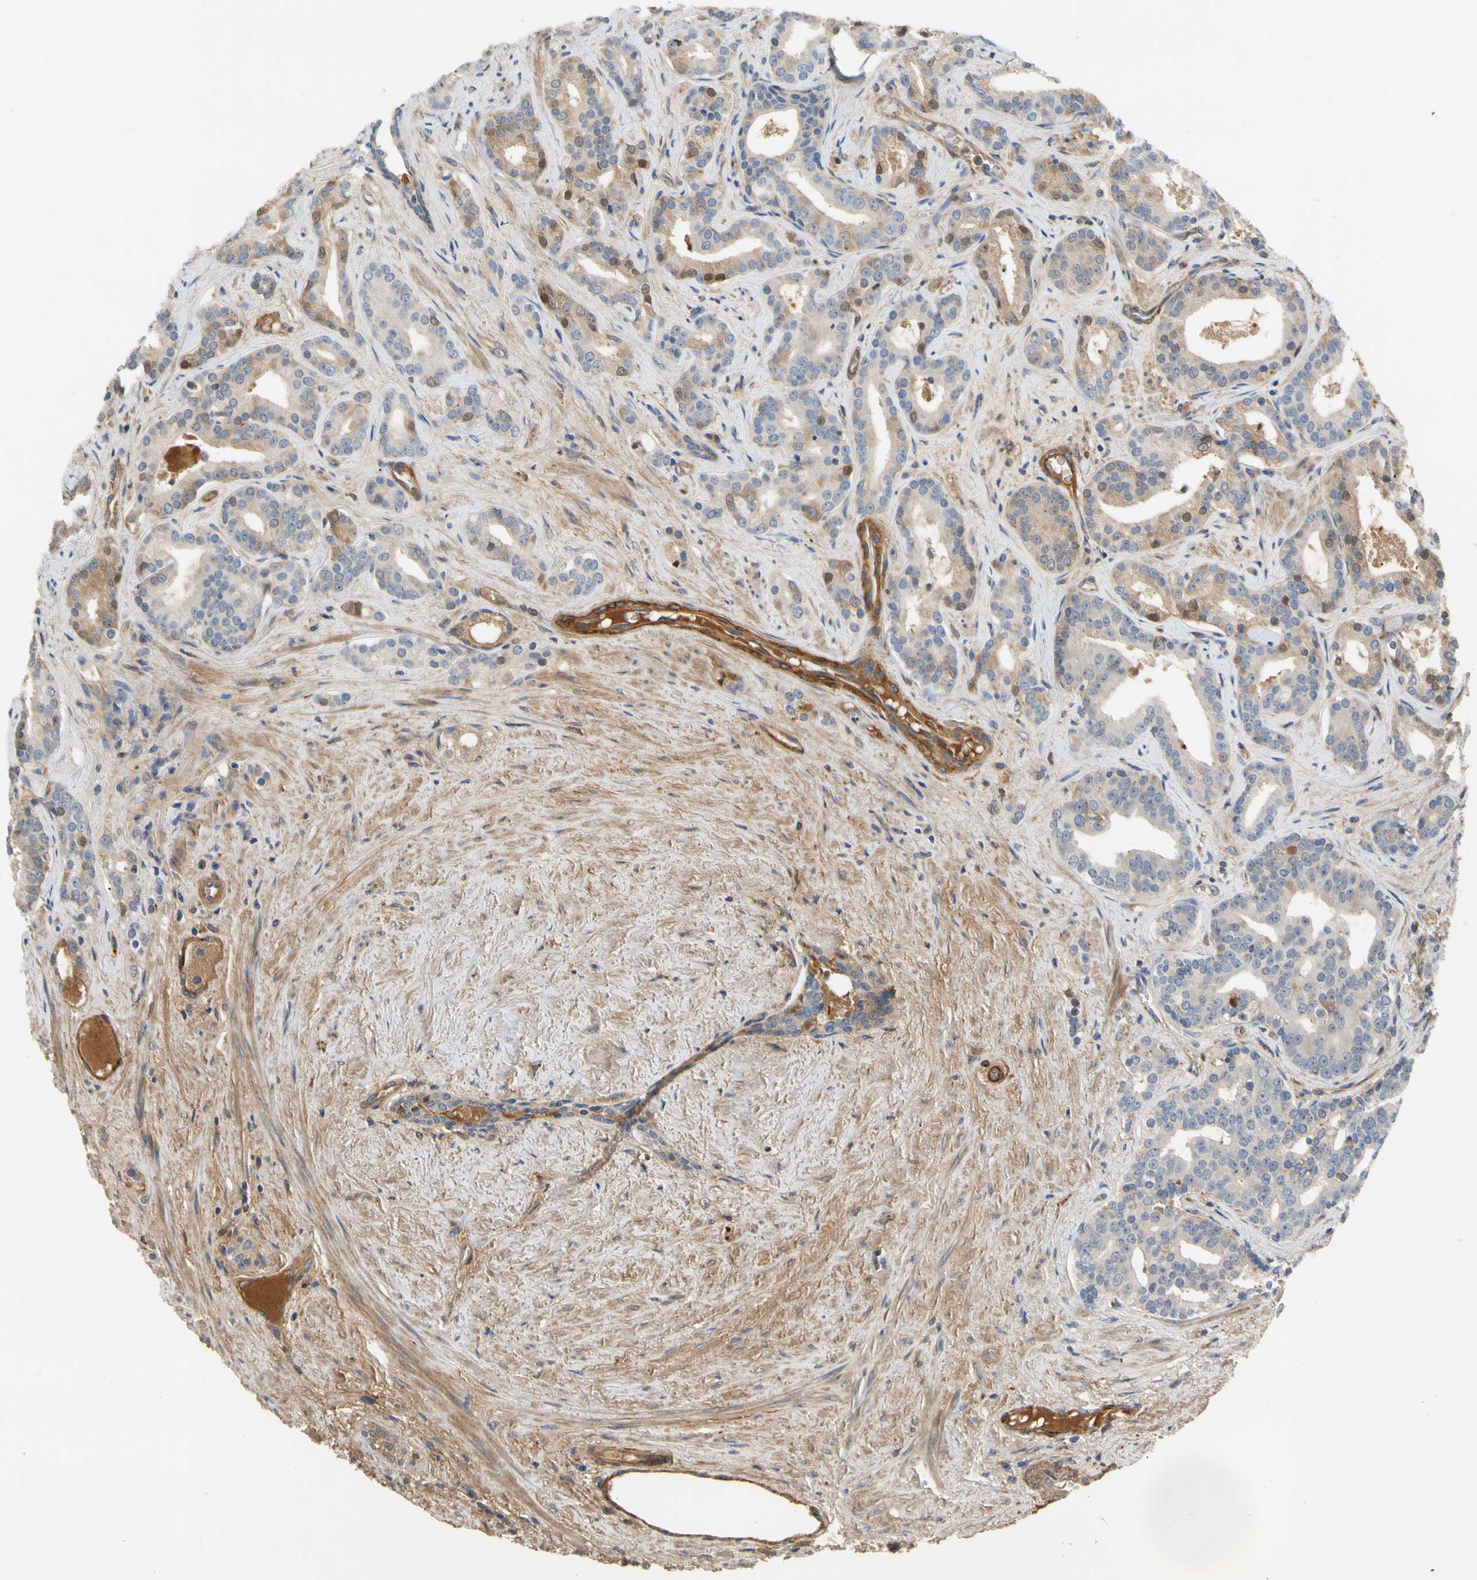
{"staining": {"intensity": "weak", "quantity": "25%-75%", "location": "cytoplasmic/membranous"}, "tissue": "prostate cancer", "cell_type": "Tumor cells", "image_type": "cancer", "snomed": [{"axis": "morphology", "description": "Adenocarcinoma, Low grade"}, {"axis": "topography", "description": "Prostate"}], "caption": "IHC (DAB (3,3'-diaminobenzidine)) staining of human prostate low-grade adenocarcinoma demonstrates weak cytoplasmic/membranous protein staining in about 25%-75% of tumor cells. The protein of interest is stained brown, and the nuclei are stained in blue (DAB (3,3'-diaminobenzidine) IHC with brightfield microscopy, high magnification).", "gene": "ENTREP3", "patient": {"sex": "male", "age": 63}}